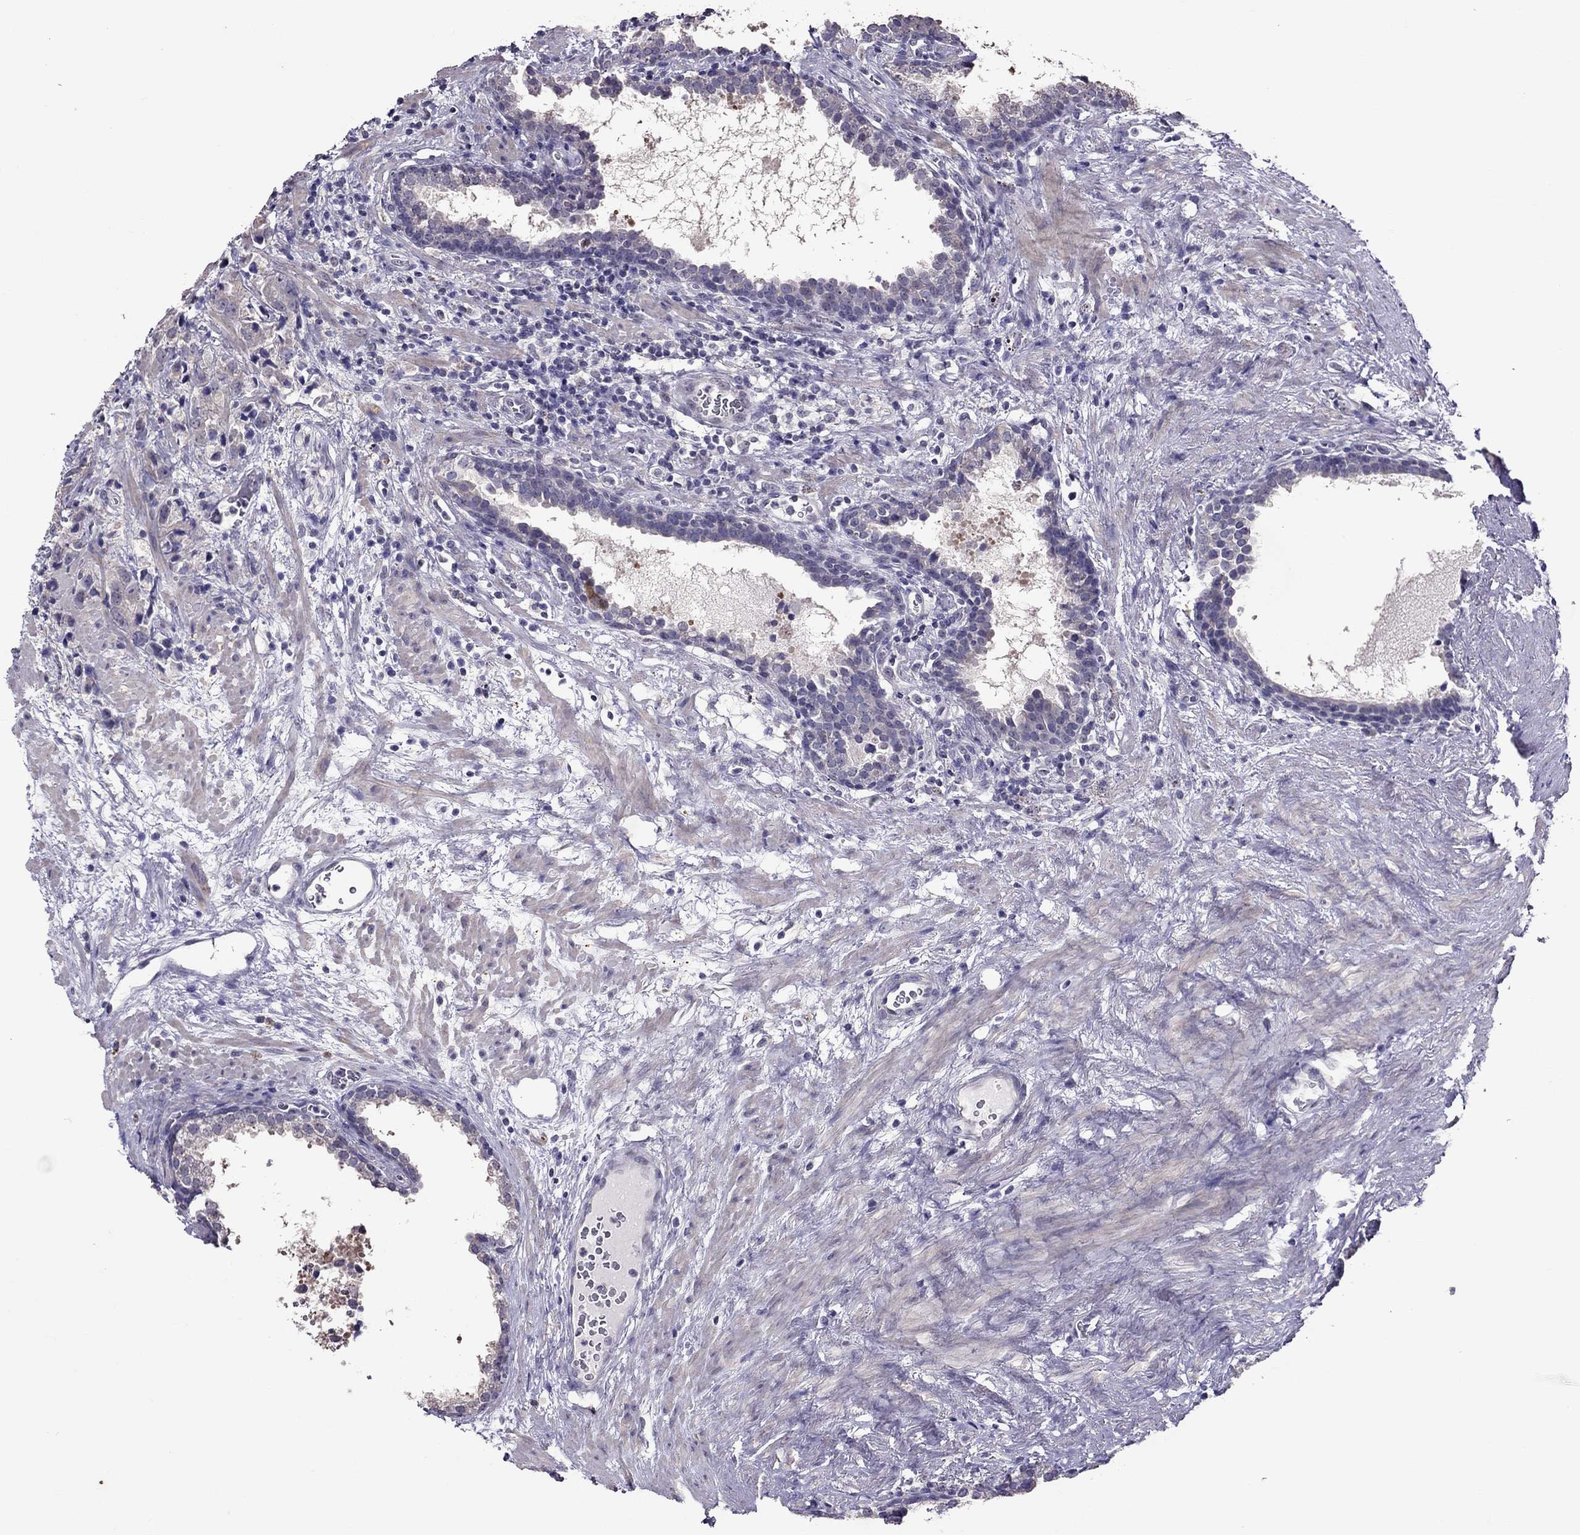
{"staining": {"intensity": "negative", "quantity": "none", "location": "none"}, "tissue": "prostate cancer", "cell_type": "Tumor cells", "image_type": "cancer", "snomed": [{"axis": "morphology", "description": "Adenocarcinoma, NOS"}, {"axis": "topography", "description": "Prostate and seminal vesicle, NOS"}], "caption": "This micrograph is of adenocarcinoma (prostate) stained with immunohistochemistry (IHC) to label a protein in brown with the nuclei are counter-stained blue. There is no staining in tumor cells.", "gene": "LRRC46", "patient": {"sex": "male", "age": 63}}